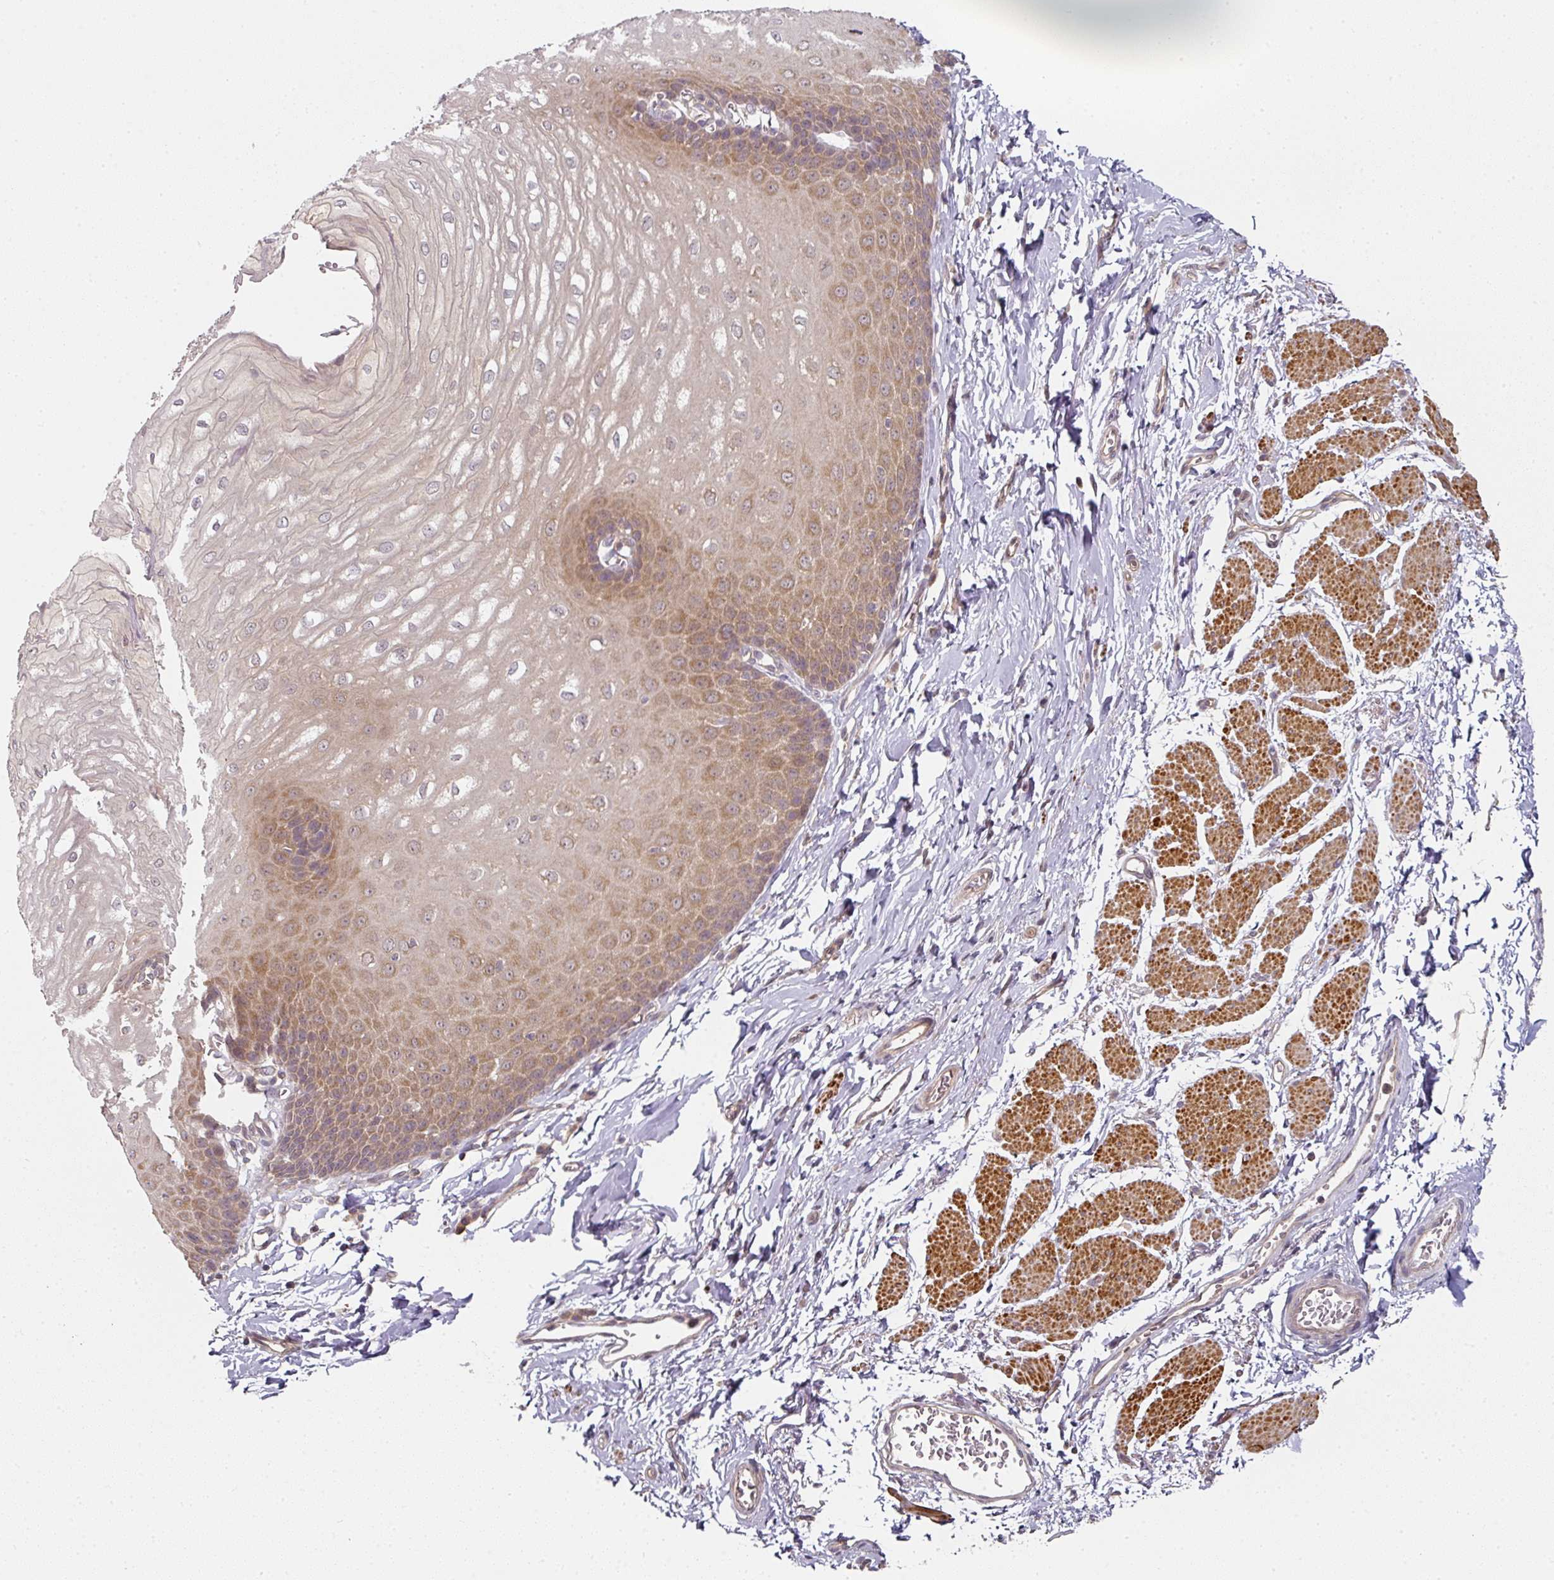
{"staining": {"intensity": "moderate", "quantity": "25%-75%", "location": "cytoplasmic/membranous"}, "tissue": "esophagus", "cell_type": "Squamous epithelial cells", "image_type": "normal", "snomed": [{"axis": "morphology", "description": "Normal tissue, NOS"}, {"axis": "topography", "description": "Esophagus"}], "caption": "Immunohistochemistry image of normal esophagus: esophagus stained using immunohistochemistry displays medium levels of moderate protein expression localized specifically in the cytoplasmic/membranous of squamous epithelial cells, appearing as a cytoplasmic/membranous brown color.", "gene": "MAP2K2", "patient": {"sex": "male", "age": 70}}